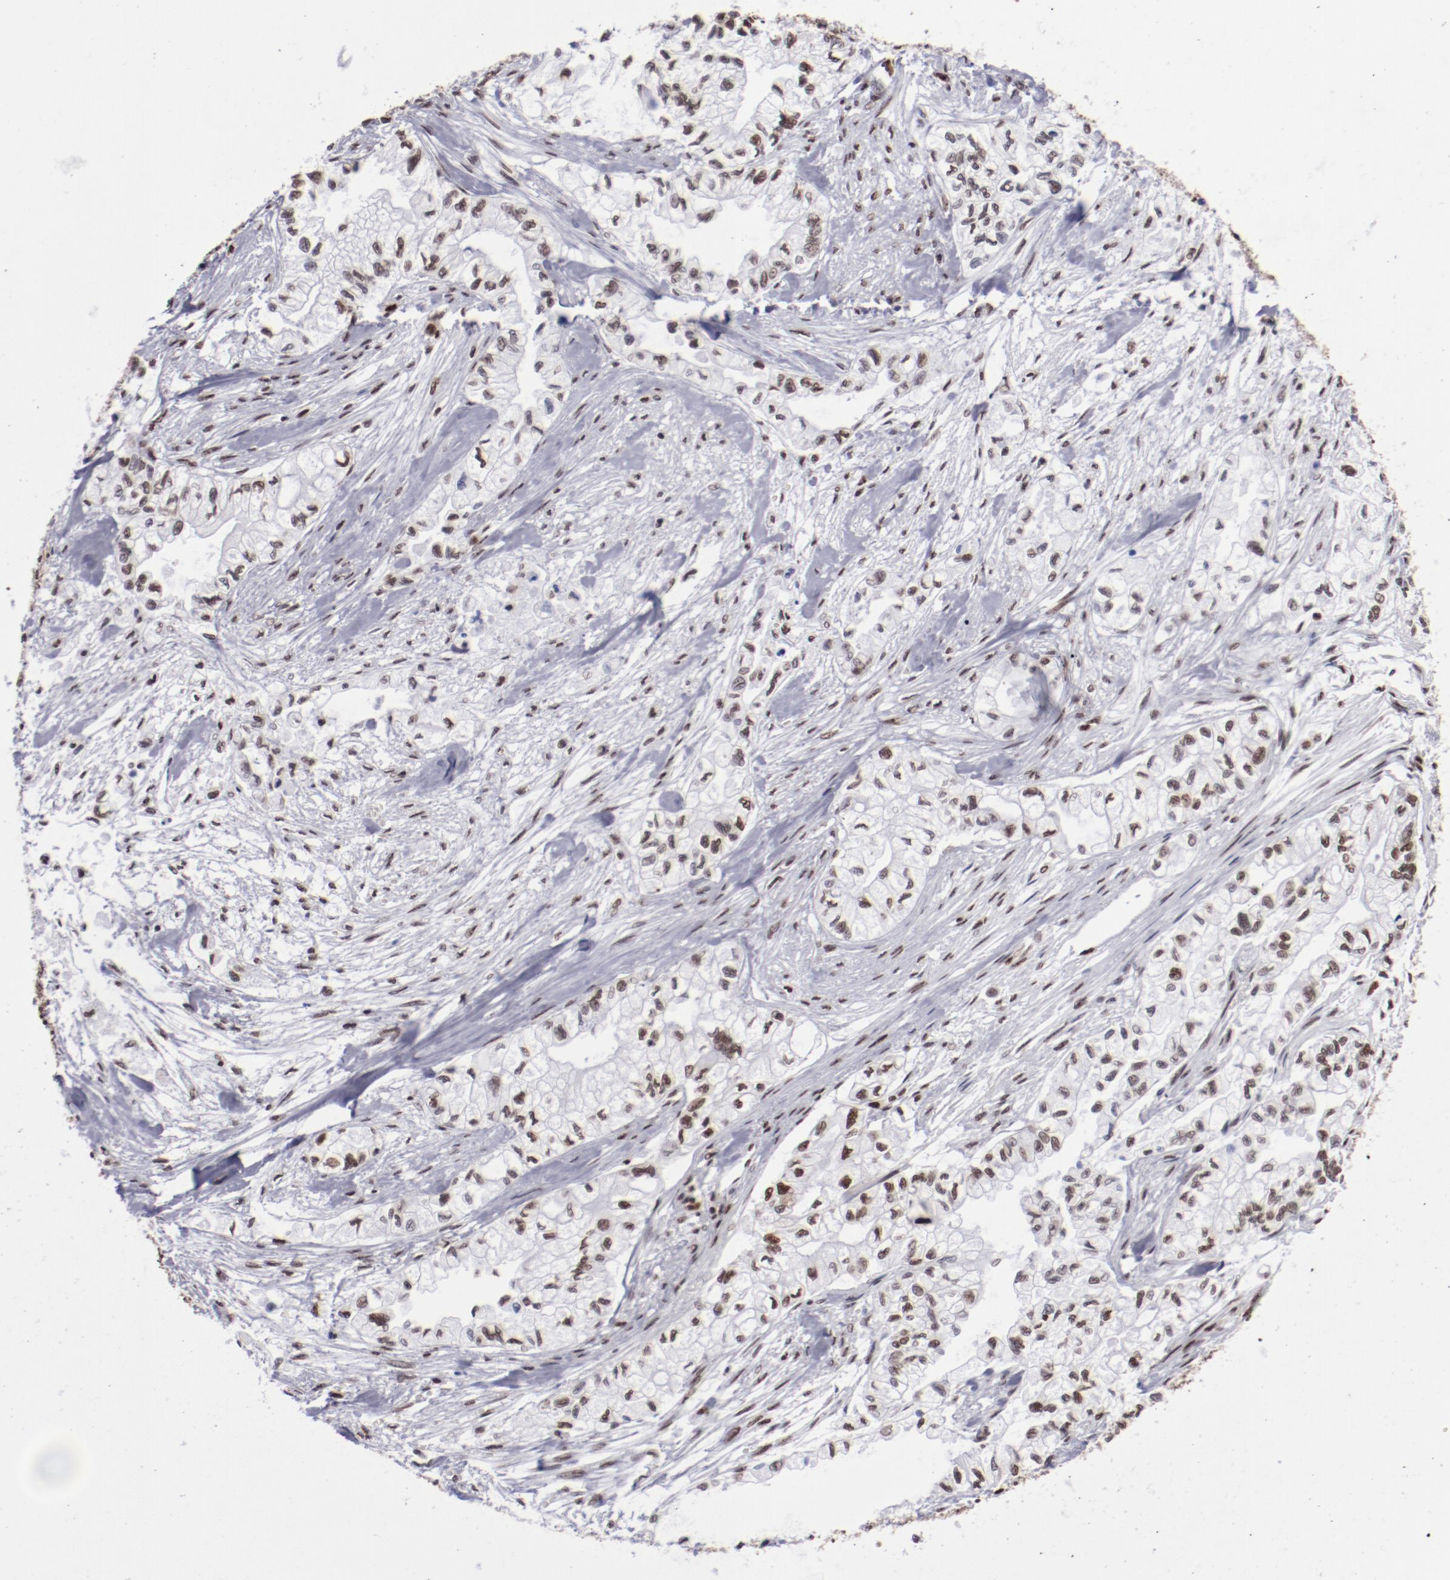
{"staining": {"intensity": "moderate", "quantity": ">75%", "location": "nuclear"}, "tissue": "pancreatic cancer", "cell_type": "Tumor cells", "image_type": "cancer", "snomed": [{"axis": "morphology", "description": "Adenocarcinoma, NOS"}, {"axis": "topography", "description": "Pancreas"}], "caption": "Protein expression analysis of human adenocarcinoma (pancreatic) reveals moderate nuclear expression in about >75% of tumor cells. (DAB IHC, brown staining for protein, blue staining for nuclei).", "gene": "HNRNPA2B1", "patient": {"sex": "male", "age": 79}}